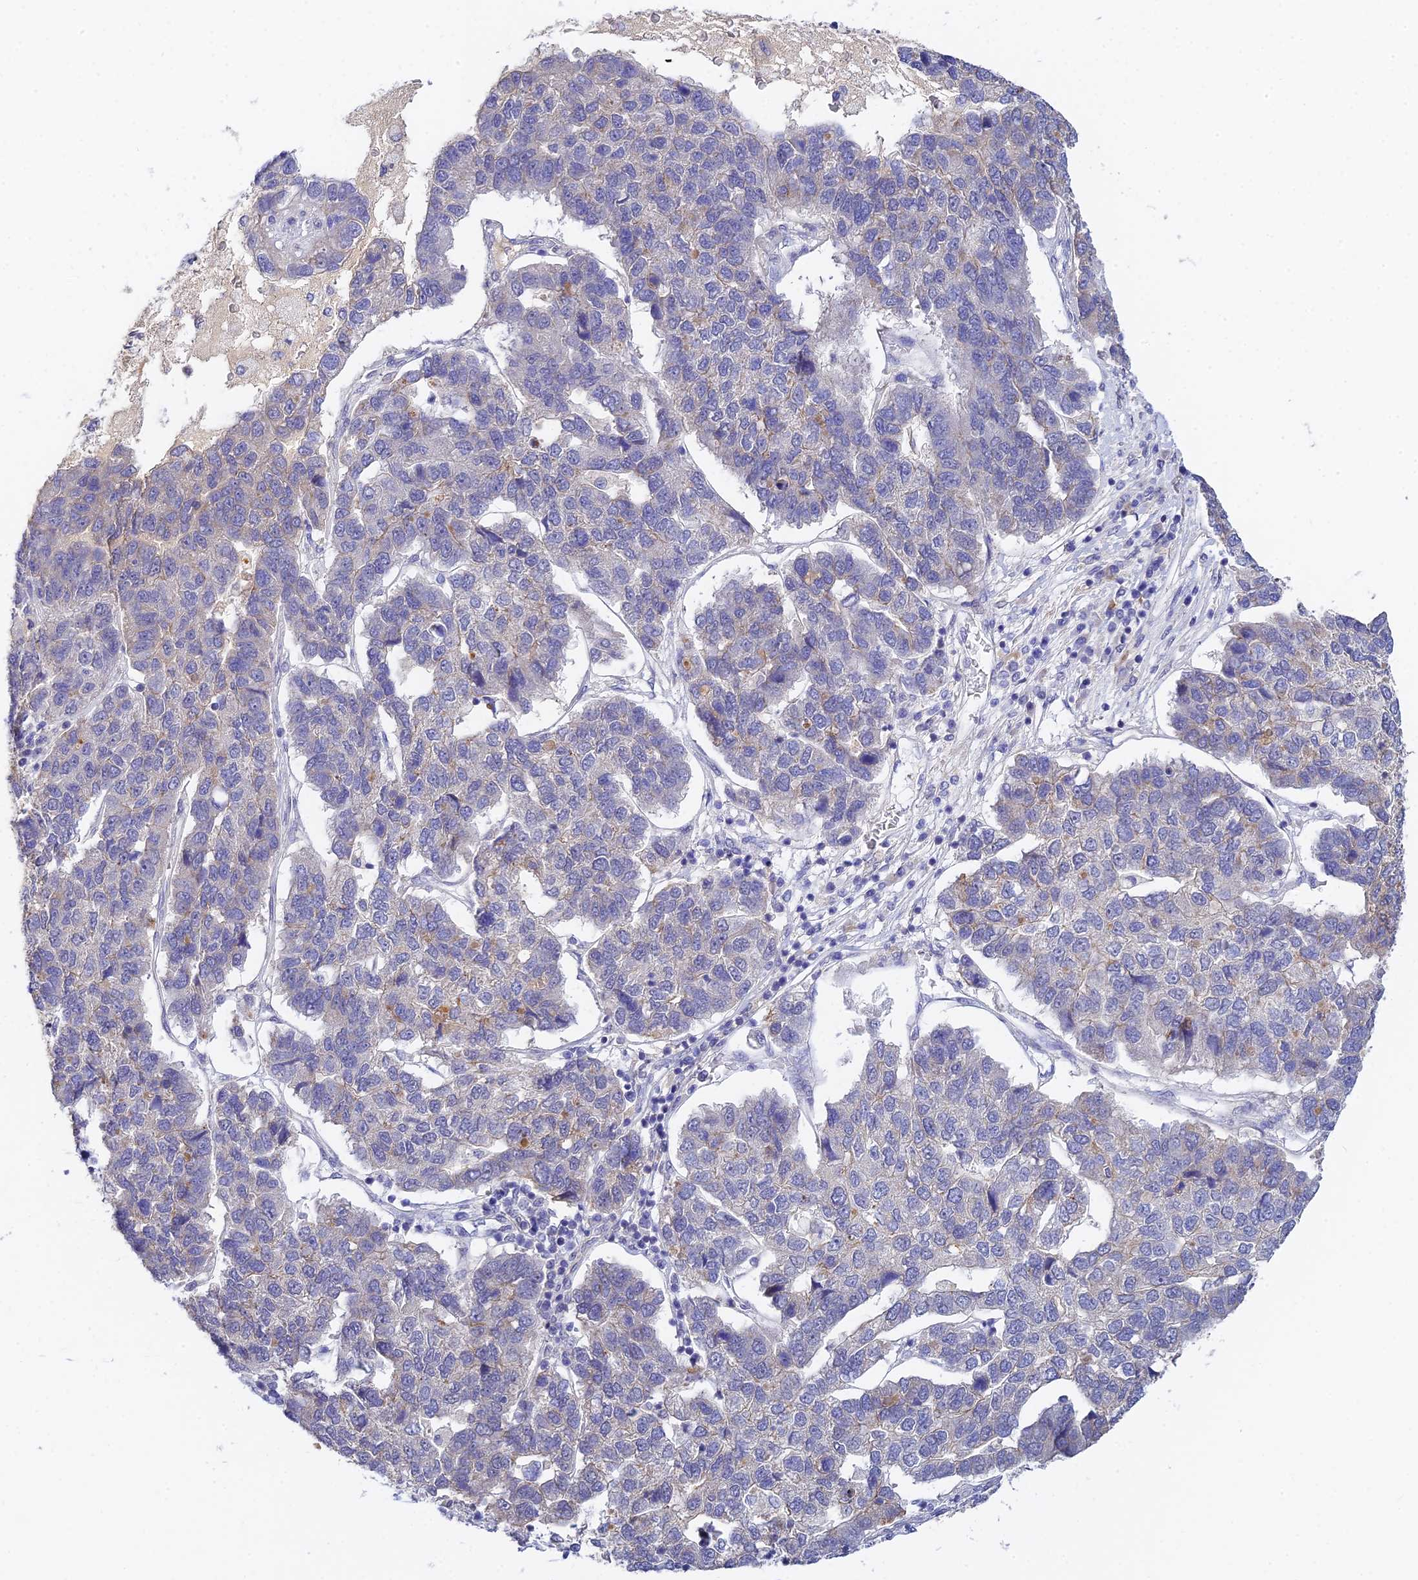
{"staining": {"intensity": "negative", "quantity": "none", "location": "none"}, "tissue": "pancreatic cancer", "cell_type": "Tumor cells", "image_type": "cancer", "snomed": [{"axis": "morphology", "description": "Adenocarcinoma, NOS"}, {"axis": "topography", "description": "Pancreas"}], "caption": "Tumor cells are negative for protein expression in human adenocarcinoma (pancreatic). Nuclei are stained in blue.", "gene": "HOXB1", "patient": {"sex": "female", "age": 61}}